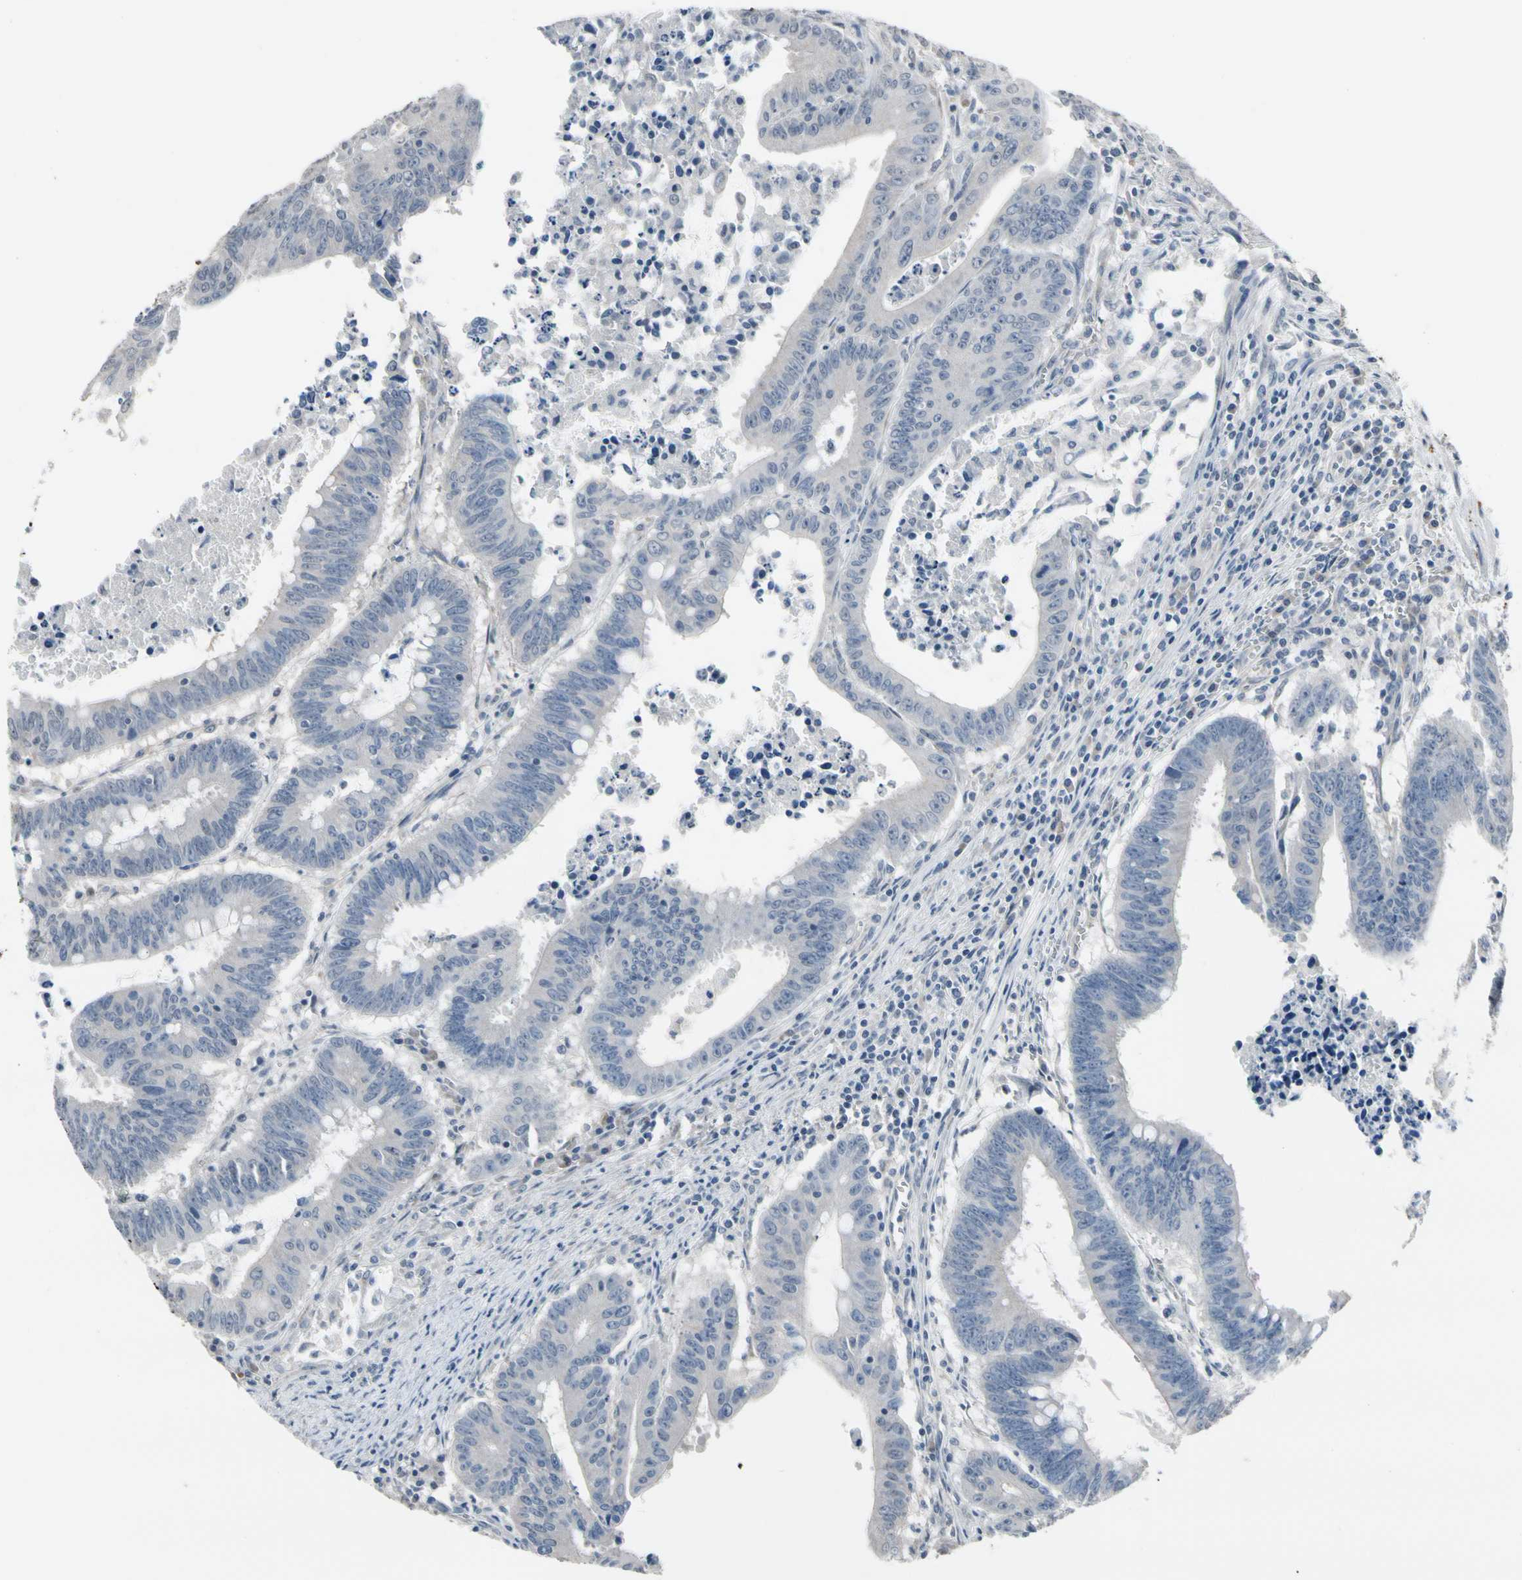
{"staining": {"intensity": "negative", "quantity": "none", "location": "none"}, "tissue": "colorectal cancer", "cell_type": "Tumor cells", "image_type": "cancer", "snomed": [{"axis": "morphology", "description": "Adenocarcinoma, NOS"}, {"axis": "topography", "description": "Colon"}], "caption": "Immunohistochemical staining of human colorectal cancer (adenocarcinoma) demonstrates no significant staining in tumor cells.", "gene": "SV2A", "patient": {"sex": "male", "age": 45}}